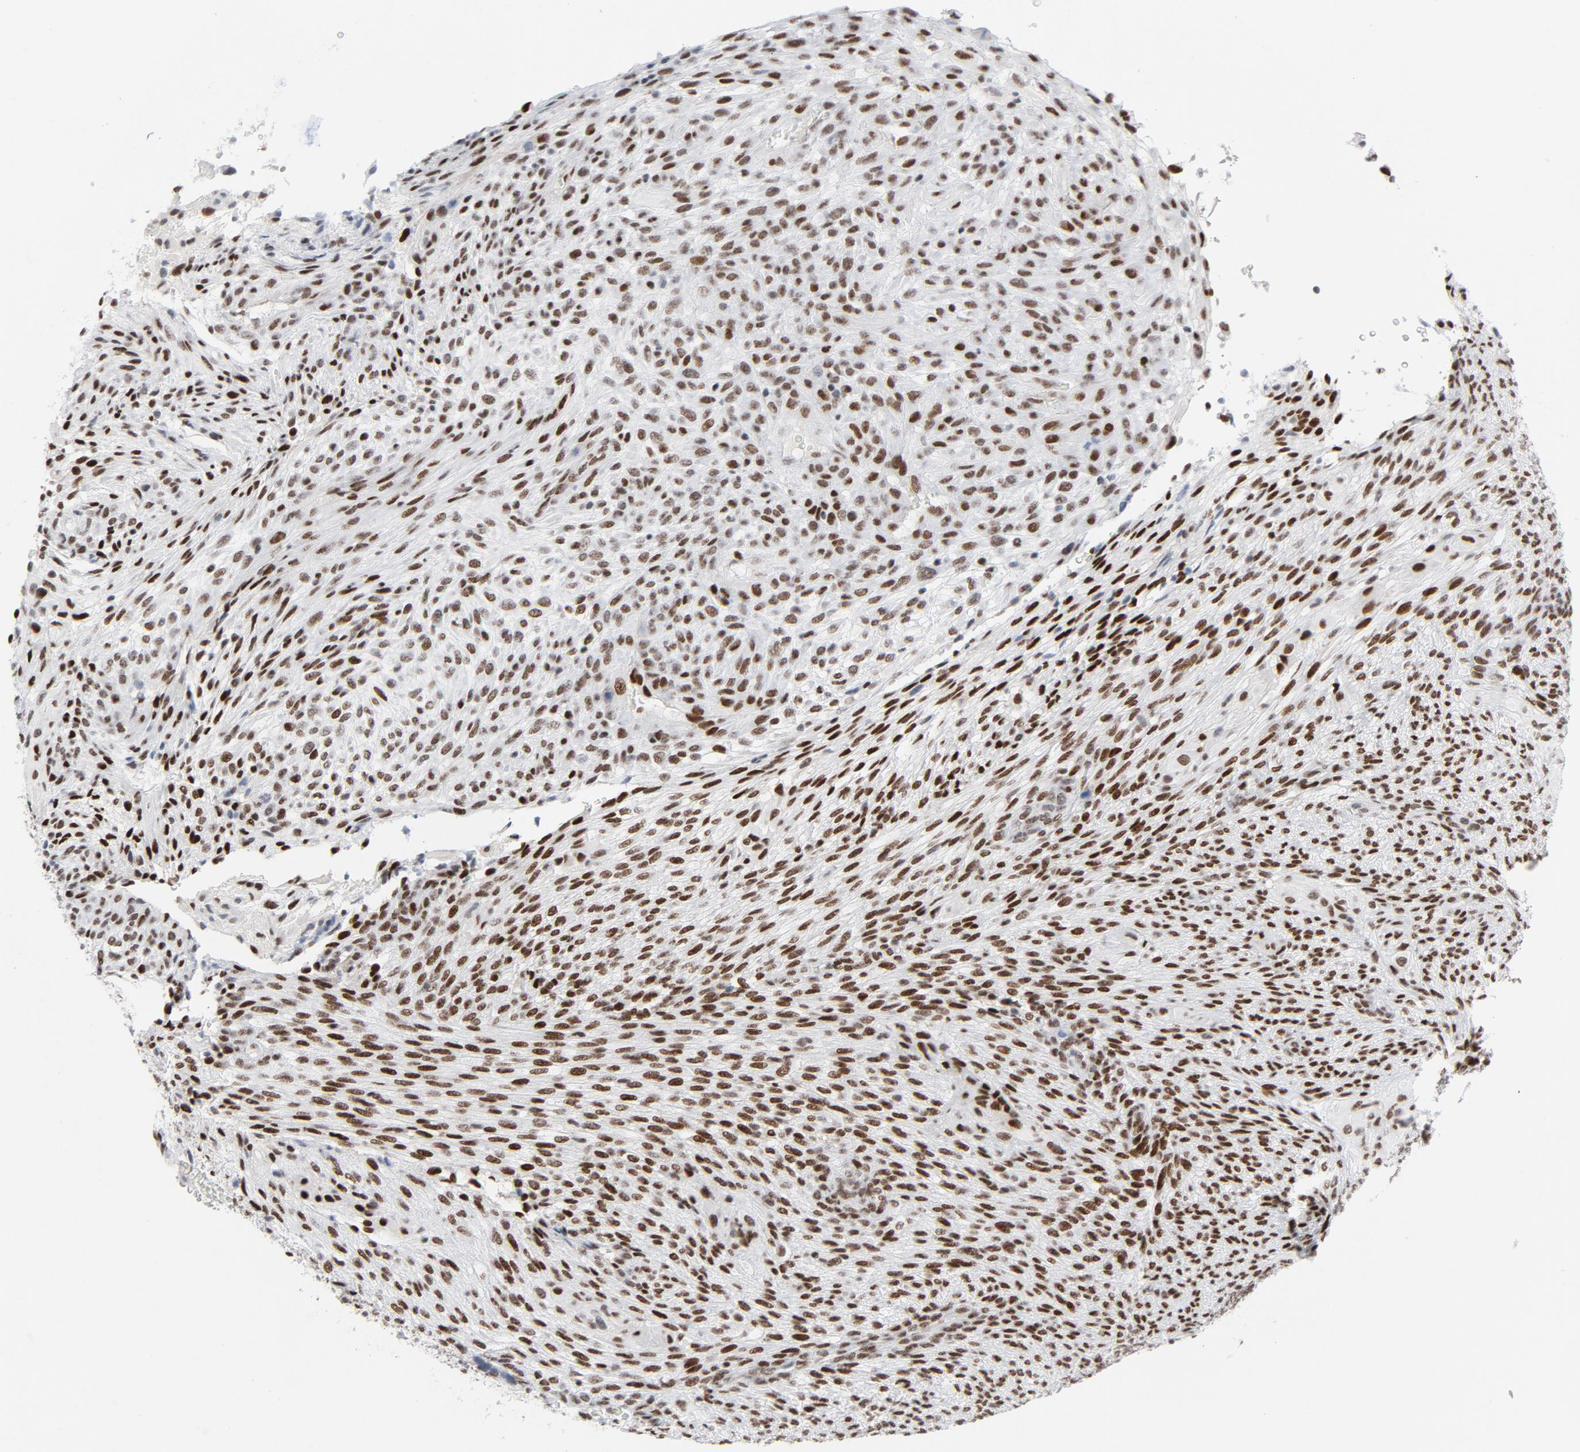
{"staining": {"intensity": "moderate", "quantity": ">75%", "location": "nuclear"}, "tissue": "glioma", "cell_type": "Tumor cells", "image_type": "cancer", "snomed": [{"axis": "morphology", "description": "Glioma, malignant, High grade"}, {"axis": "topography", "description": "Cerebral cortex"}], "caption": "Protein expression analysis of glioma demonstrates moderate nuclear staining in about >75% of tumor cells. The staining was performed using DAB (3,3'-diaminobenzidine), with brown indicating positive protein expression. Nuclei are stained blue with hematoxylin.", "gene": "HSF1", "patient": {"sex": "female", "age": 55}}